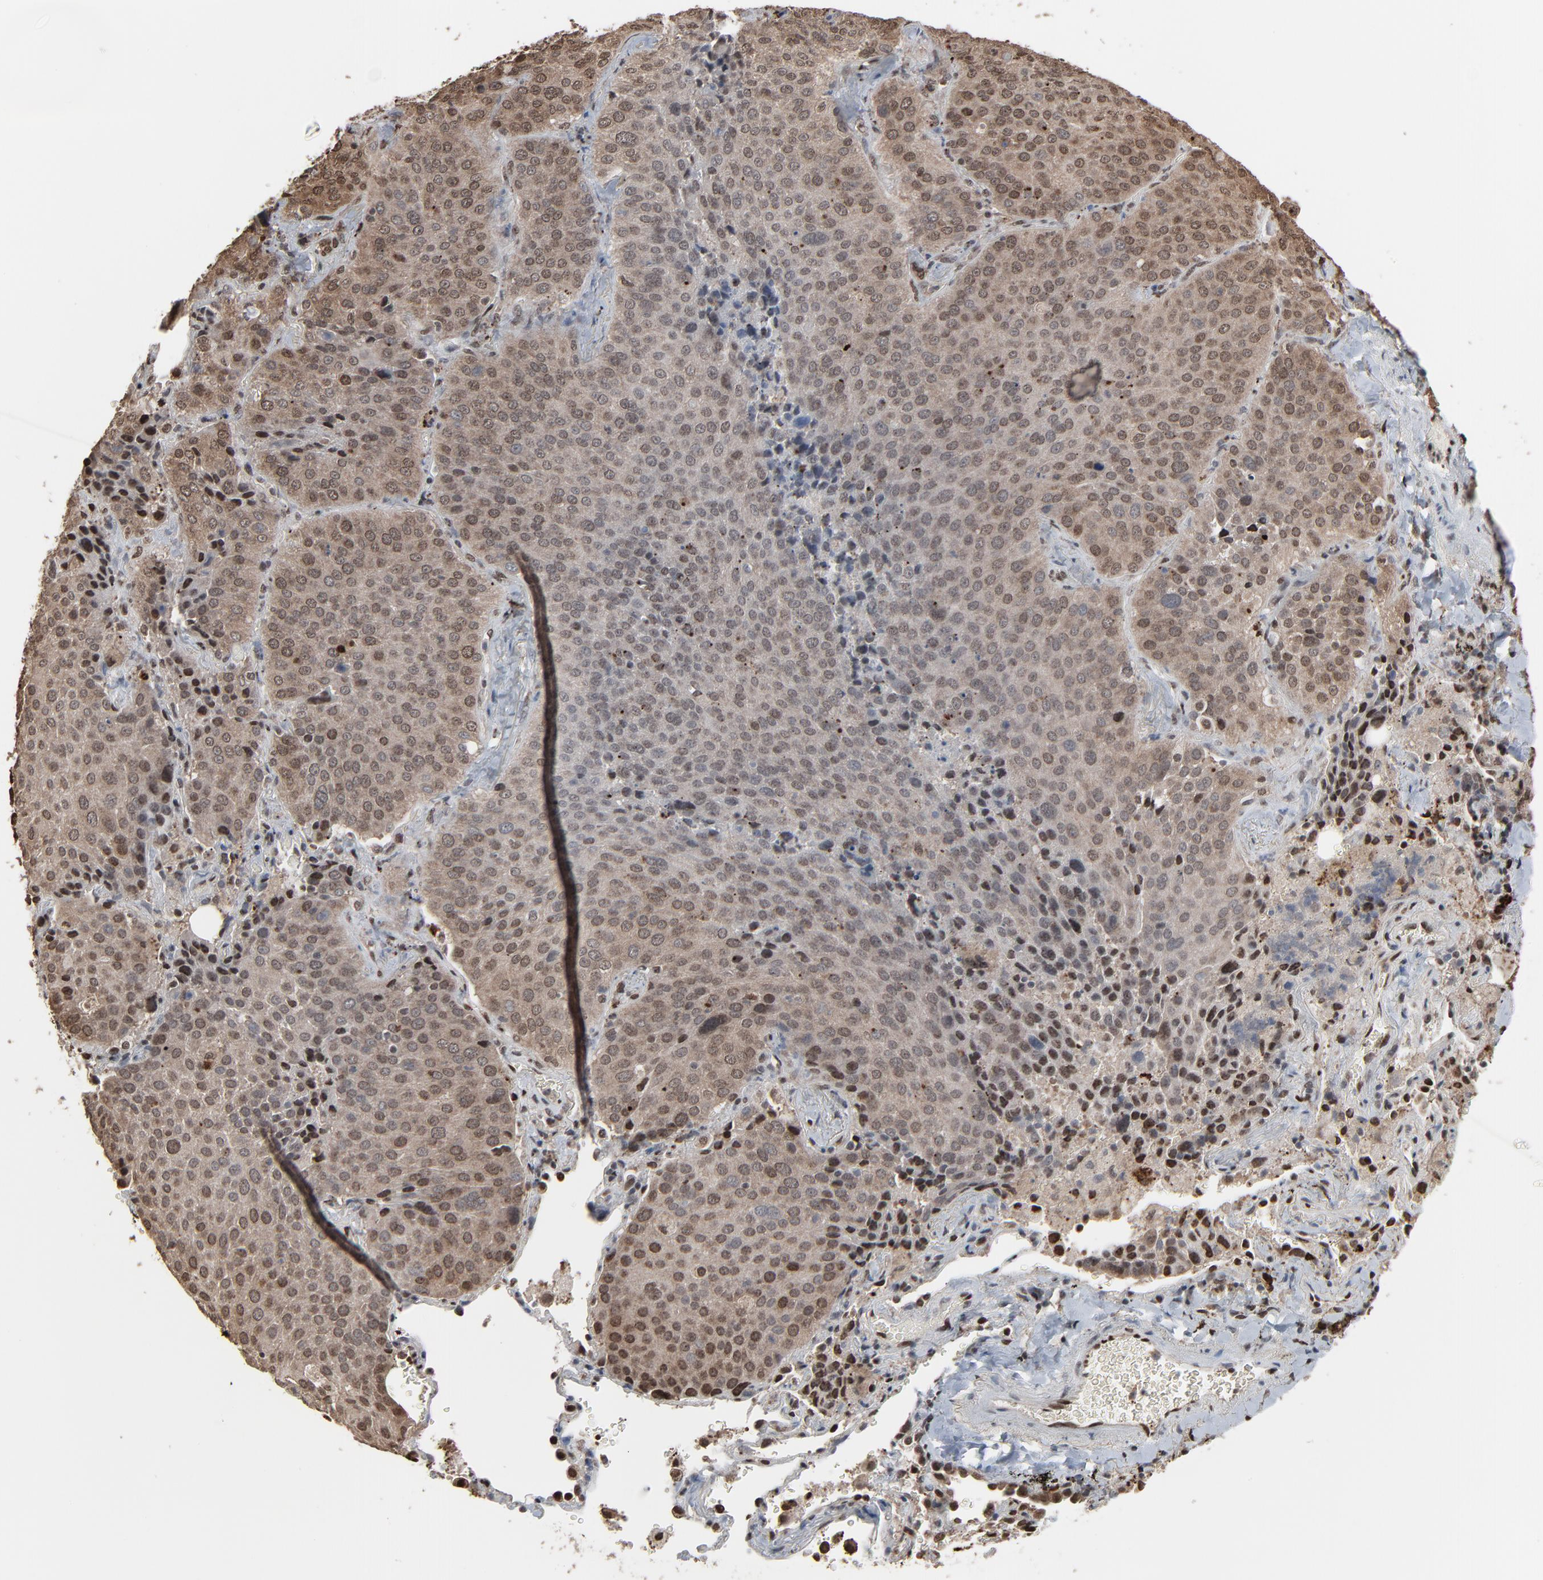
{"staining": {"intensity": "moderate", "quantity": ">75%", "location": "cytoplasmic/membranous,nuclear"}, "tissue": "lung cancer", "cell_type": "Tumor cells", "image_type": "cancer", "snomed": [{"axis": "morphology", "description": "Squamous cell carcinoma, NOS"}, {"axis": "topography", "description": "Lung"}], "caption": "Approximately >75% of tumor cells in lung cancer demonstrate moderate cytoplasmic/membranous and nuclear protein expression as visualized by brown immunohistochemical staining.", "gene": "MEIS2", "patient": {"sex": "male", "age": 54}}